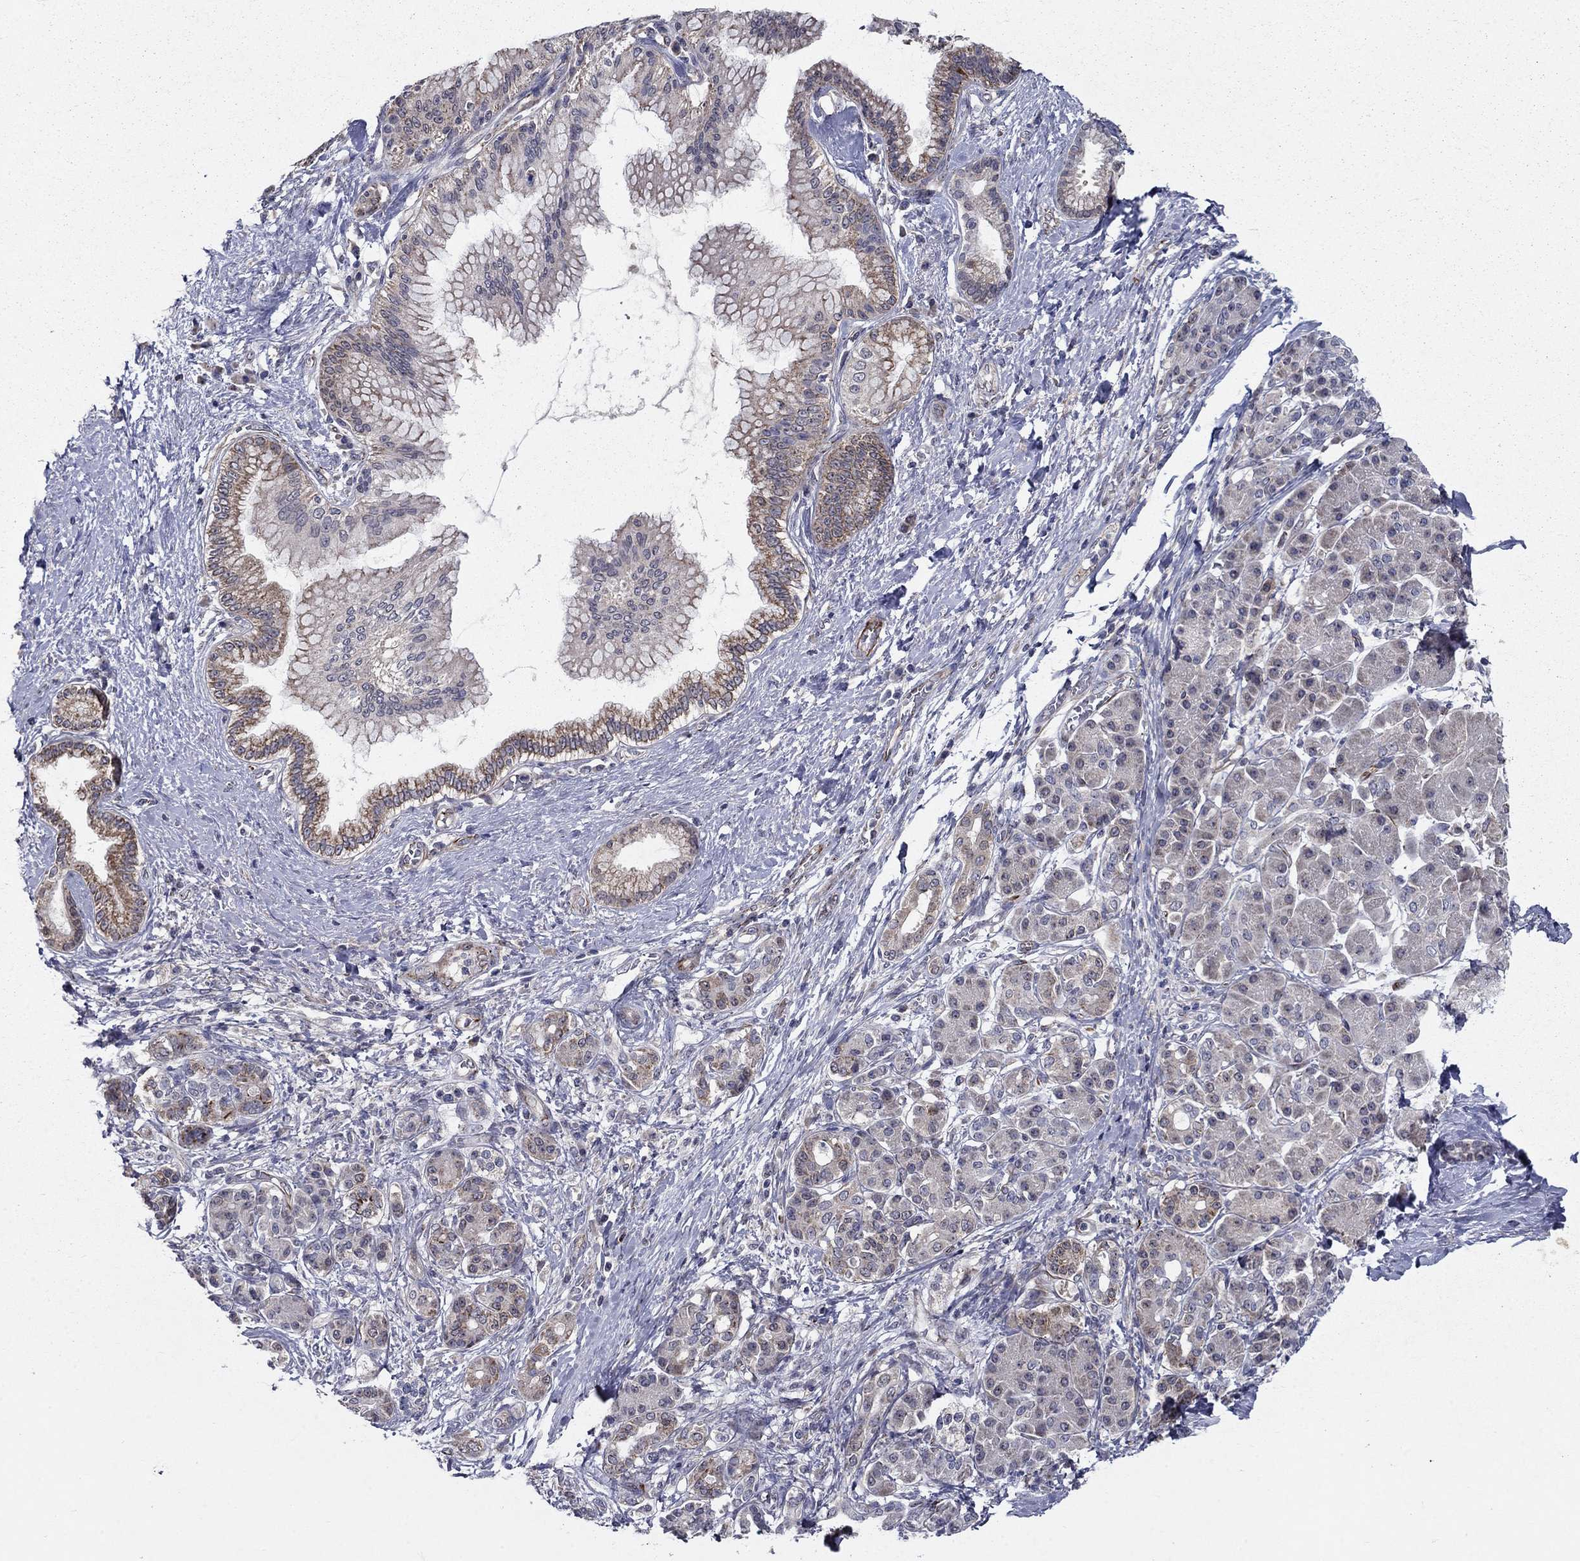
{"staining": {"intensity": "moderate", "quantity": "25%-75%", "location": "cytoplasmic/membranous"}, "tissue": "pancreatic cancer", "cell_type": "Tumor cells", "image_type": "cancer", "snomed": [{"axis": "morphology", "description": "Adenocarcinoma, NOS"}, {"axis": "topography", "description": "Pancreas"}], "caption": "Moderate cytoplasmic/membranous protein staining is seen in approximately 25%-75% of tumor cells in pancreatic cancer (adenocarcinoma).", "gene": "LACTB2", "patient": {"sex": "female", "age": 73}}